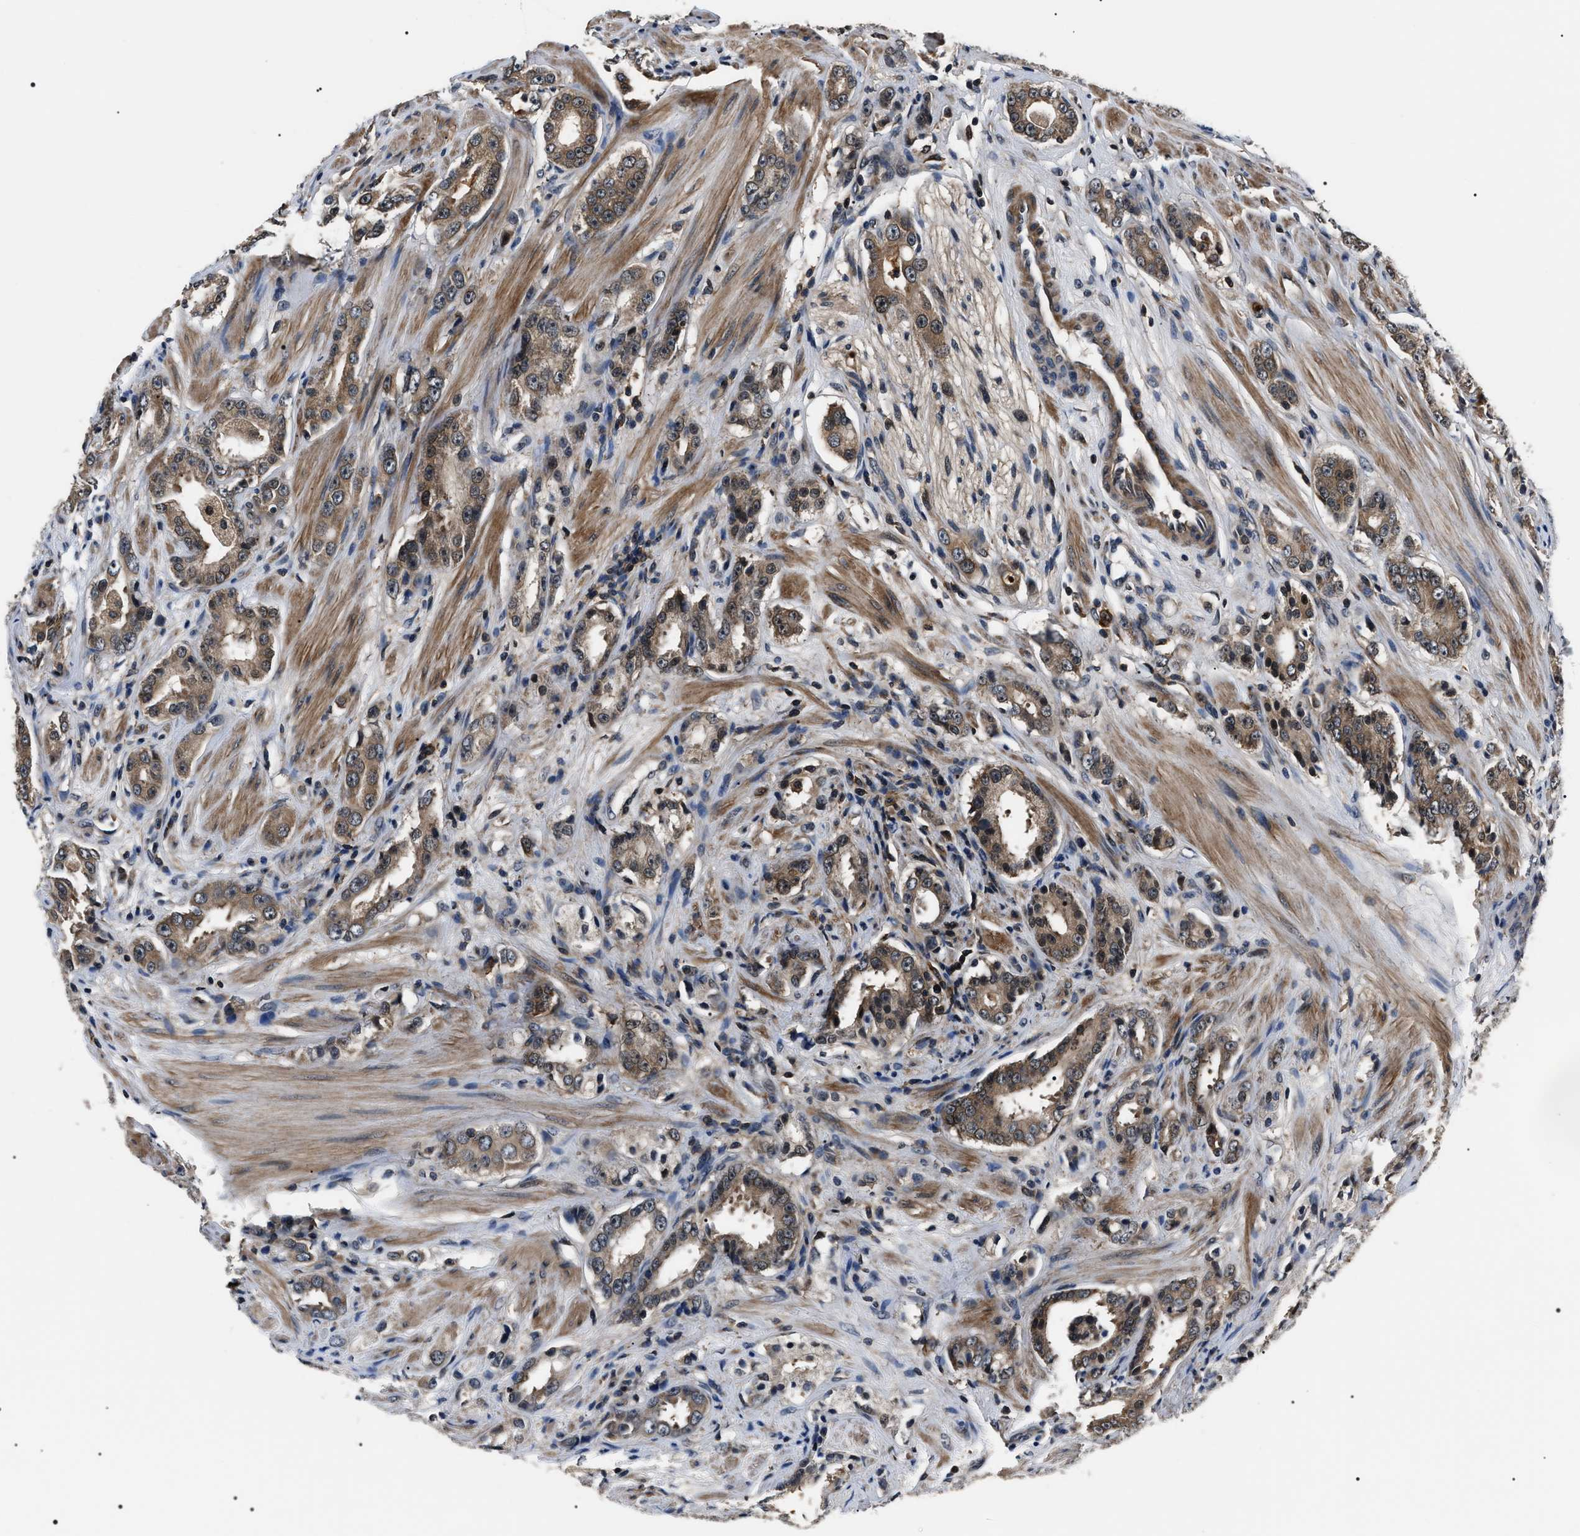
{"staining": {"intensity": "moderate", "quantity": ">75%", "location": "cytoplasmic/membranous"}, "tissue": "prostate cancer", "cell_type": "Tumor cells", "image_type": "cancer", "snomed": [{"axis": "morphology", "description": "Adenocarcinoma, Medium grade"}, {"axis": "topography", "description": "Prostate"}], "caption": "Protein staining of prostate cancer tissue reveals moderate cytoplasmic/membranous expression in about >75% of tumor cells.", "gene": "SIPA1", "patient": {"sex": "male", "age": 53}}